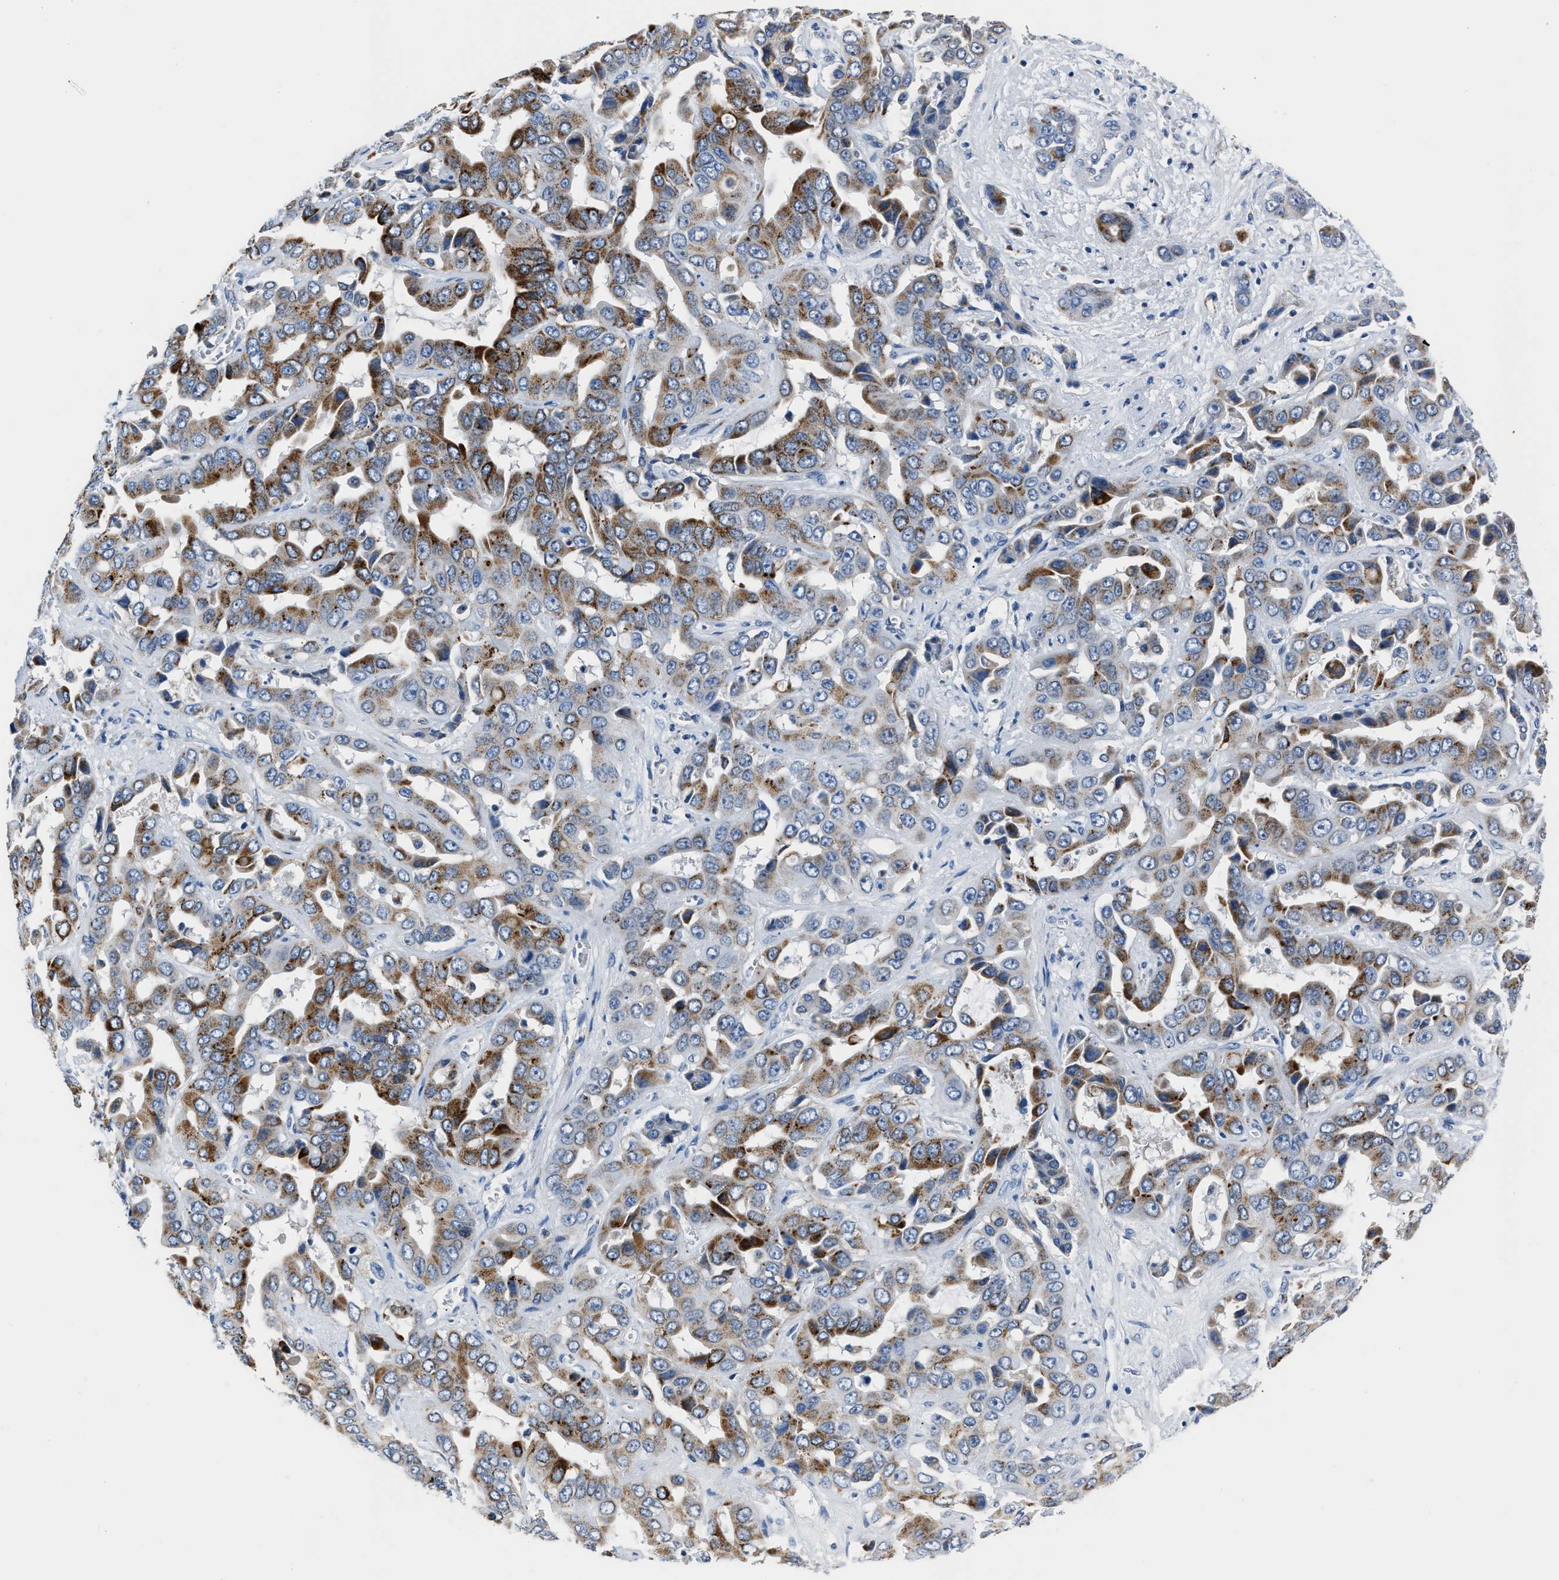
{"staining": {"intensity": "strong", "quantity": ">75%", "location": "cytoplasmic/membranous"}, "tissue": "liver cancer", "cell_type": "Tumor cells", "image_type": "cancer", "snomed": [{"axis": "morphology", "description": "Cholangiocarcinoma"}, {"axis": "topography", "description": "Liver"}], "caption": "Immunohistochemistry (IHC) (DAB) staining of liver cancer demonstrates strong cytoplasmic/membranous protein expression in about >75% of tumor cells.", "gene": "AMACR", "patient": {"sex": "female", "age": 52}}